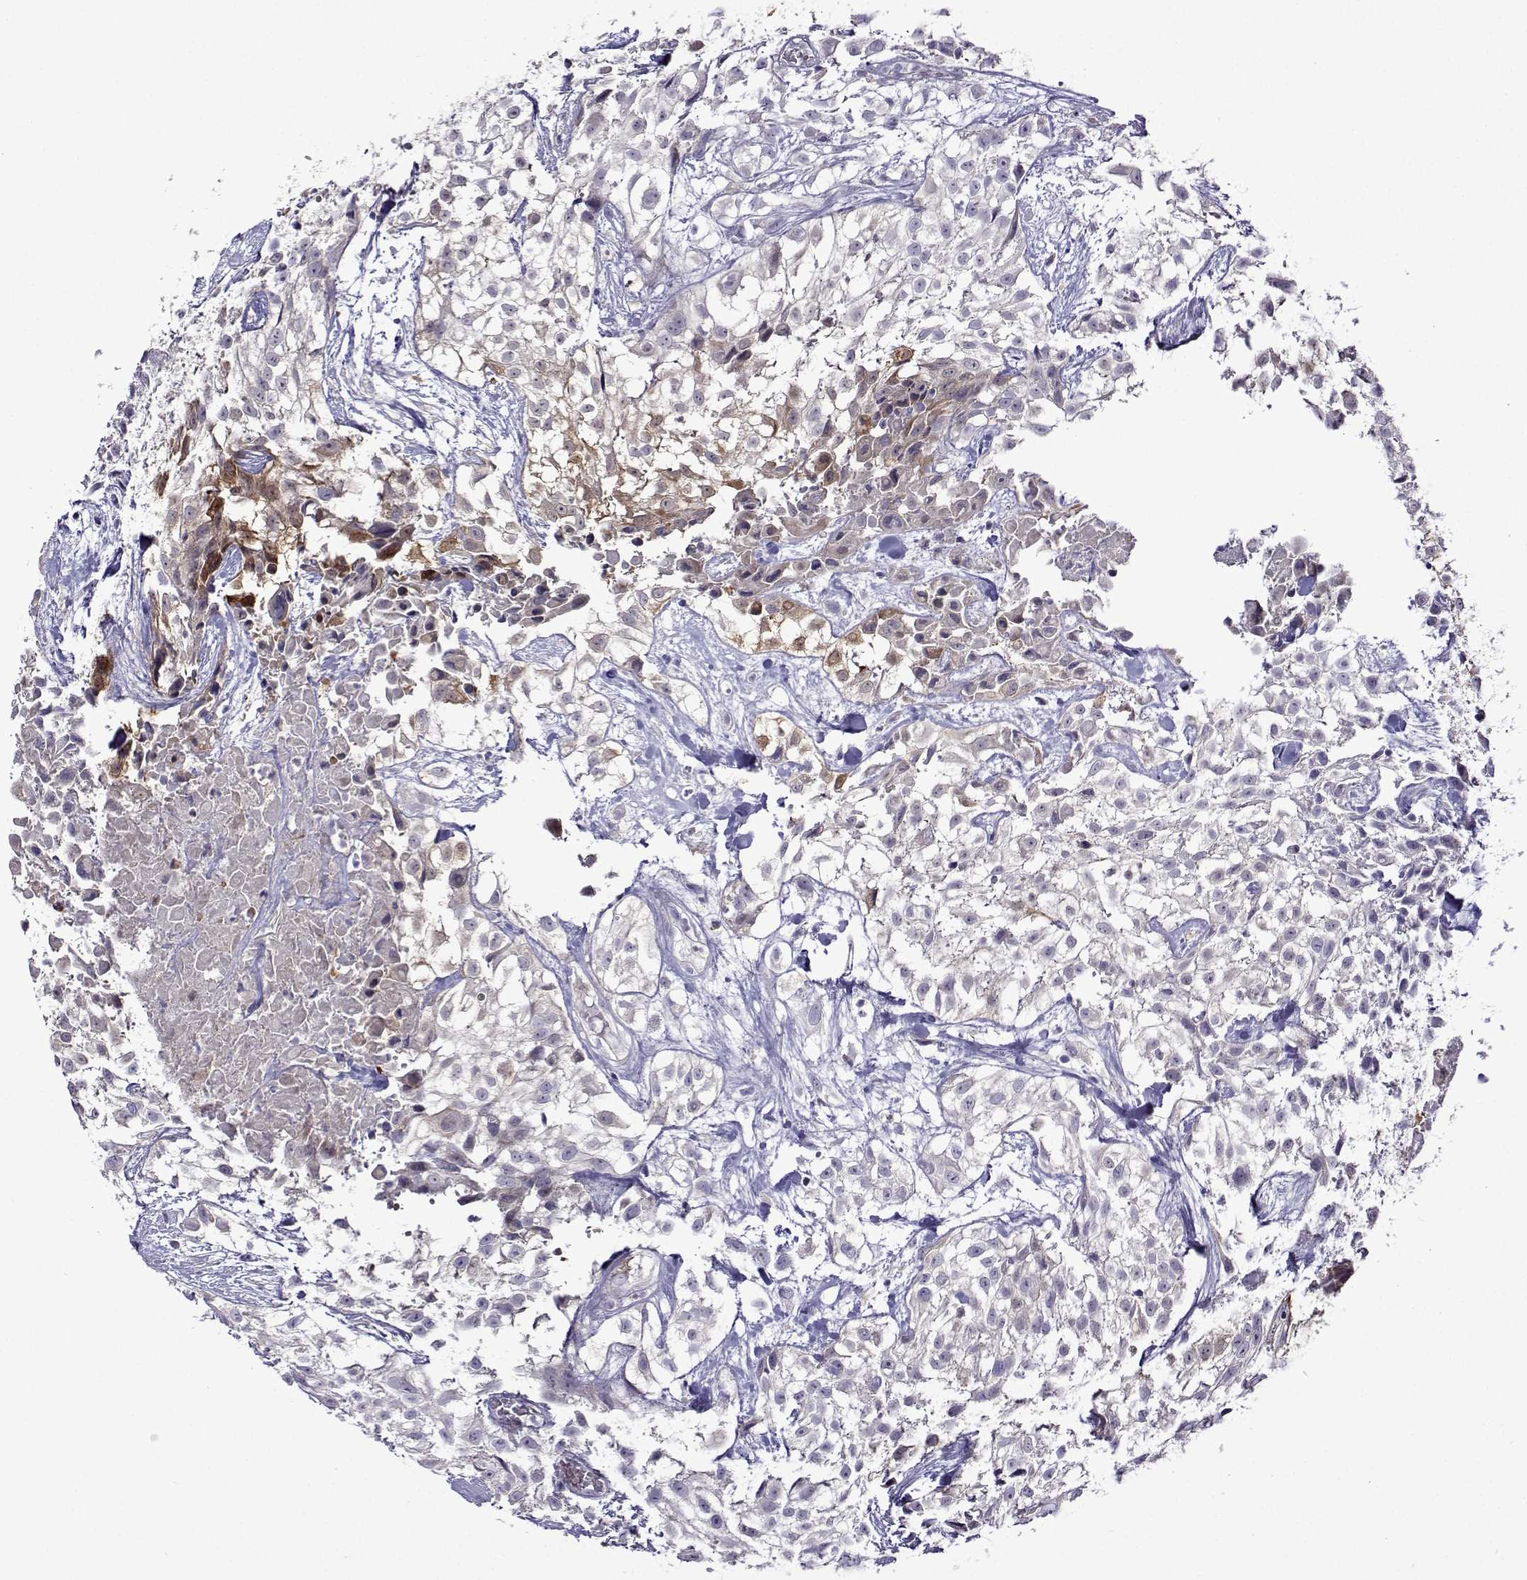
{"staining": {"intensity": "moderate", "quantity": "<25%", "location": "cytoplasmic/membranous,nuclear"}, "tissue": "urothelial cancer", "cell_type": "Tumor cells", "image_type": "cancer", "snomed": [{"axis": "morphology", "description": "Urothelial carcinoma, High grade"}, {"axis": "topography", "description": "Urinary bladder"}], "caption": "Human urothelial cancer stained with a brown dye displays moderate cytoplasmic/membranous and nuclear positive positivity in approximately <25% of tumor cells.", "gene": "SULT2A1", "patient": {"sex": "male", "age": 56}}